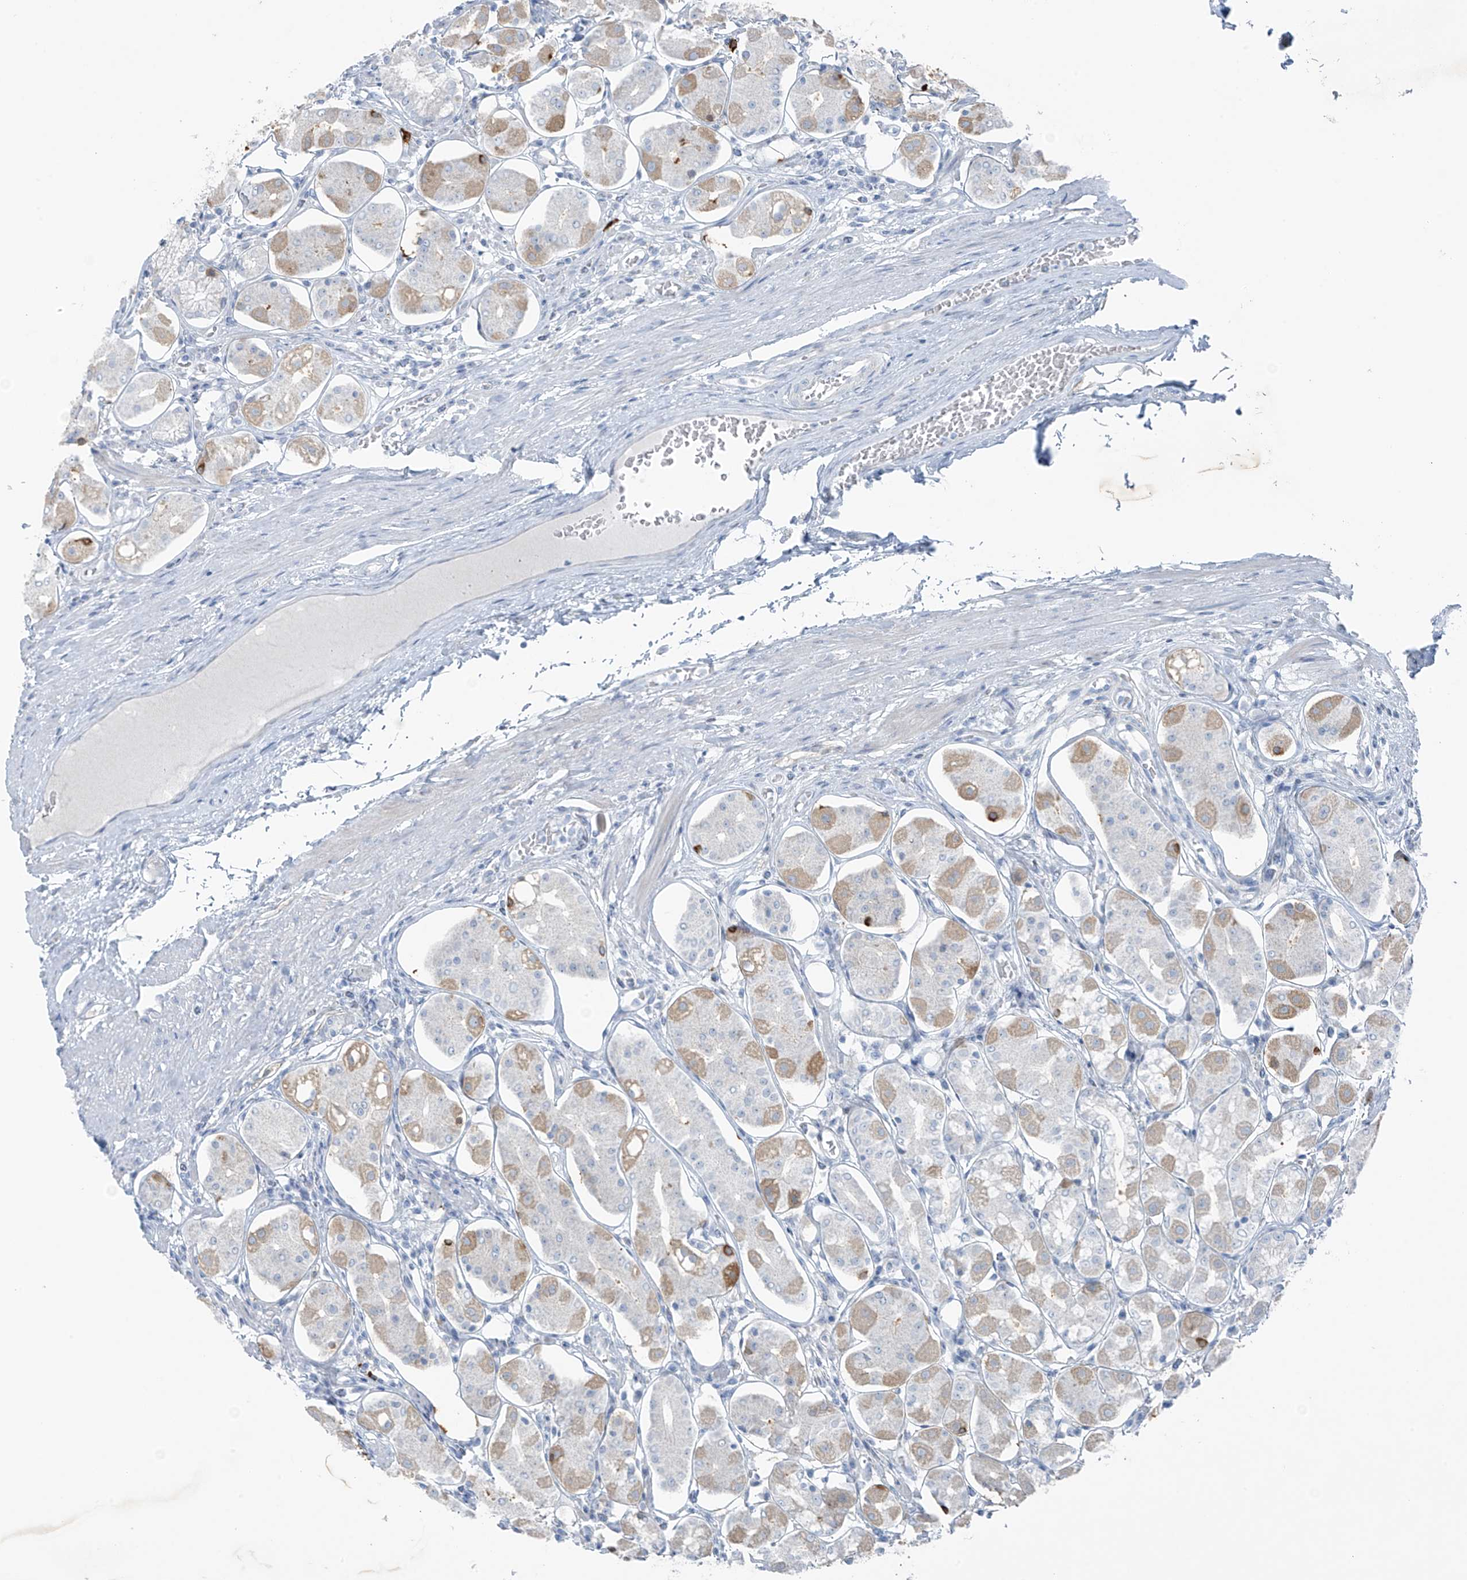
{"staining": {"intensity": "moderate", "quantity": "25%-75%", "location": "cytoplasmic/membranous"}, "tissue": "stomach", "cell_type": "Glandular cells", "image_type": "normal", "snomed": [{"axis": "morphology", "description": "Normal tissue, NOS"}, {"axis": "topography", "description": "Stomach, lower"}], "caption": "IHC (DAB (3,3'-diaminobenzidine)) staining of unremarkable stomach demonstrates moderate cytoplasmic/membranous protein staining in approximately 25%-75% of glandular cells. The staining was performed using DAB (3,3'-diaminobenzidine), with brown indicating positive protein expression. Nuclei are stained blue with hematoxylin.", "gene": "SLC25A43", "patient": {"sex": "female", "age": 56}}